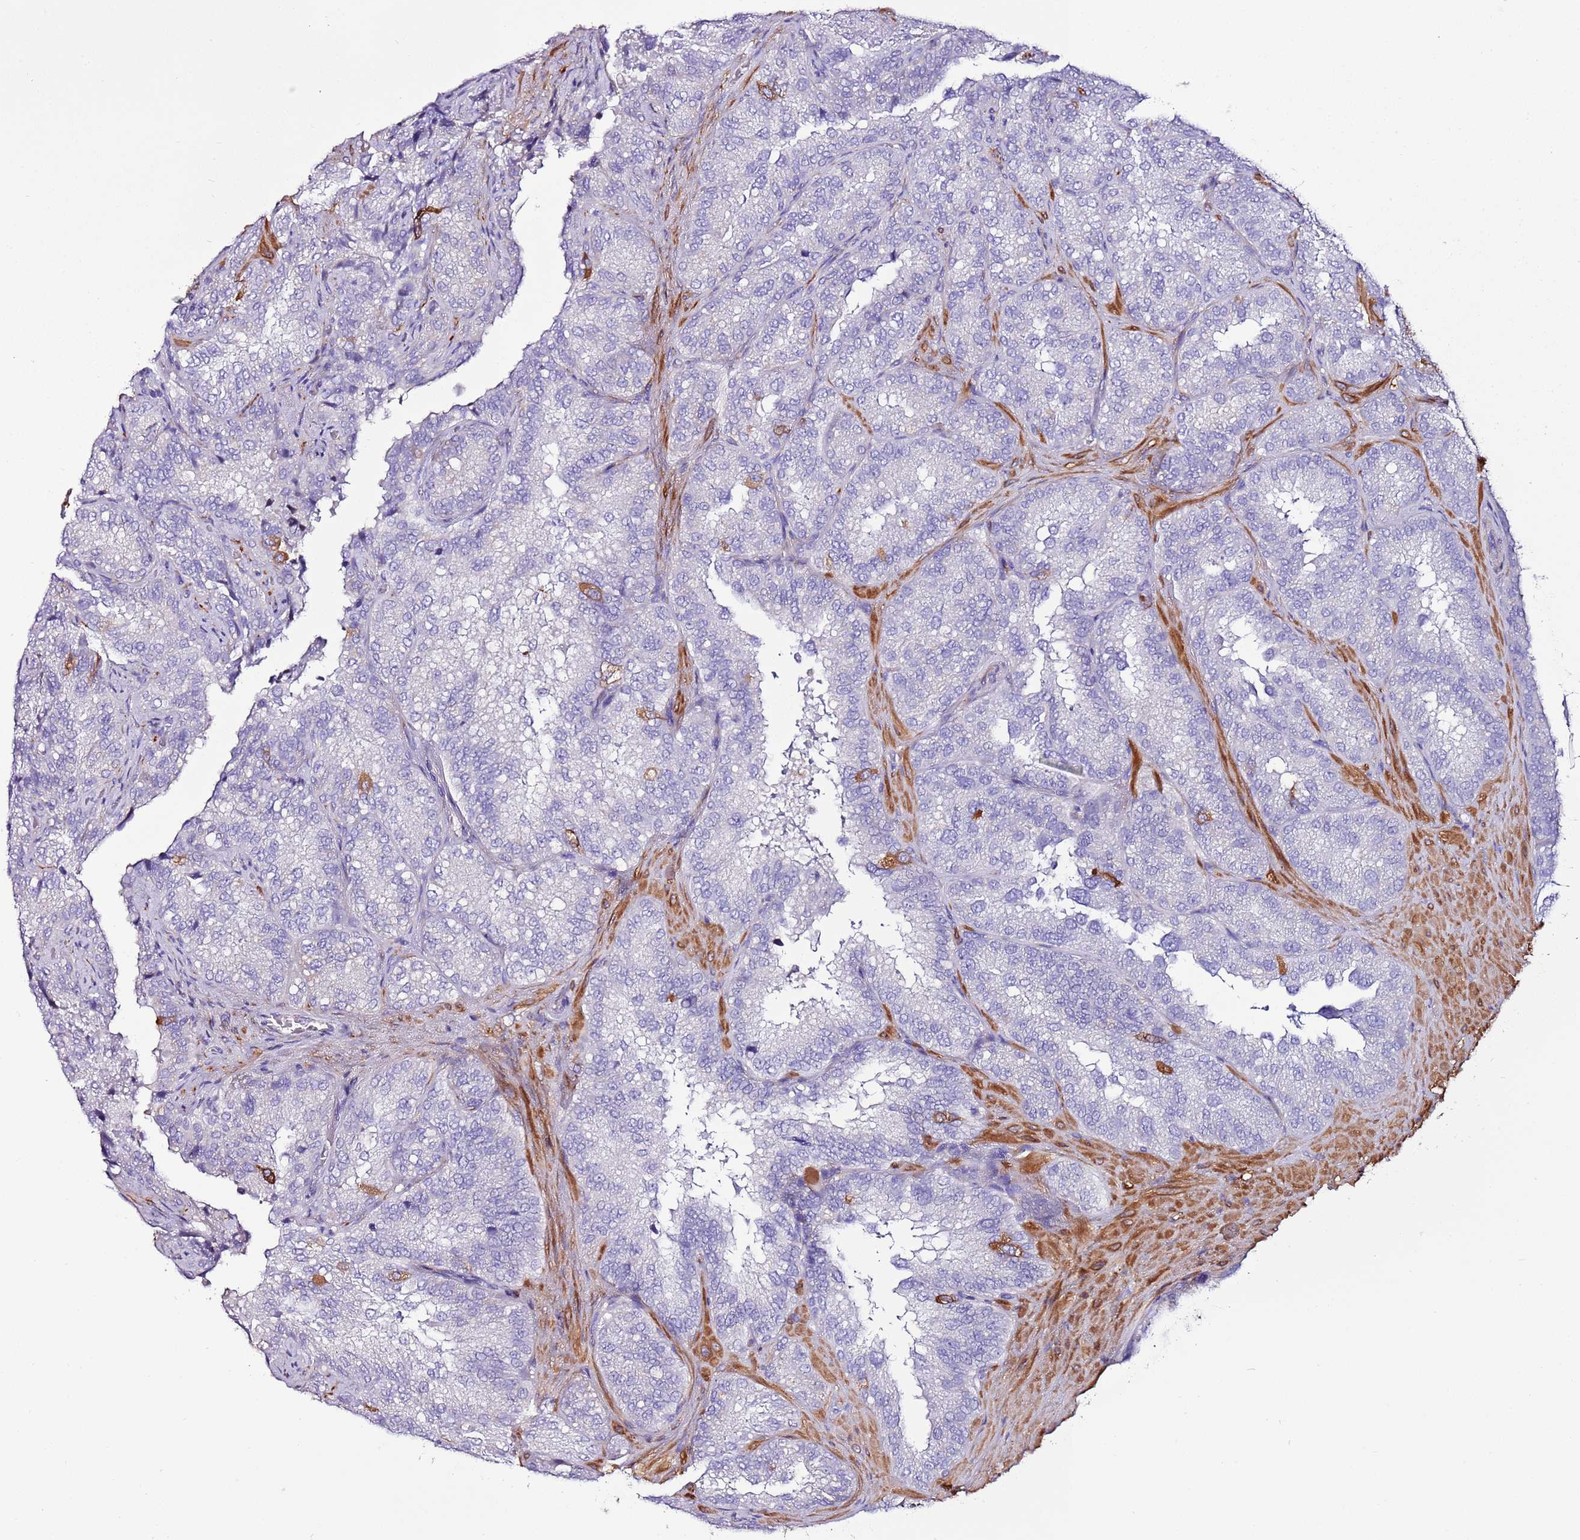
{"staining": {"intensity": "negative", "quantity": "none", "location": "none"}, "tissue": "seminal vesicle", "cell_type": "Glandular cells", "image_type": "normal", "snomed": [{"axis": "morphology", "description": "Normal tissue, NOS"}, {"axis": "topography", "description": "Seminal veicle"}], "caption": "High power microscopy micrograph of an immunohistochemistry (IHC) micrograph of benign seminal vesicle, revealing no significant positivity in glandular cells. (IHC, brightfield microscopy, high magnification).", "gene": "FAM174C", "patient": {"sex": "male", "age": 58}}